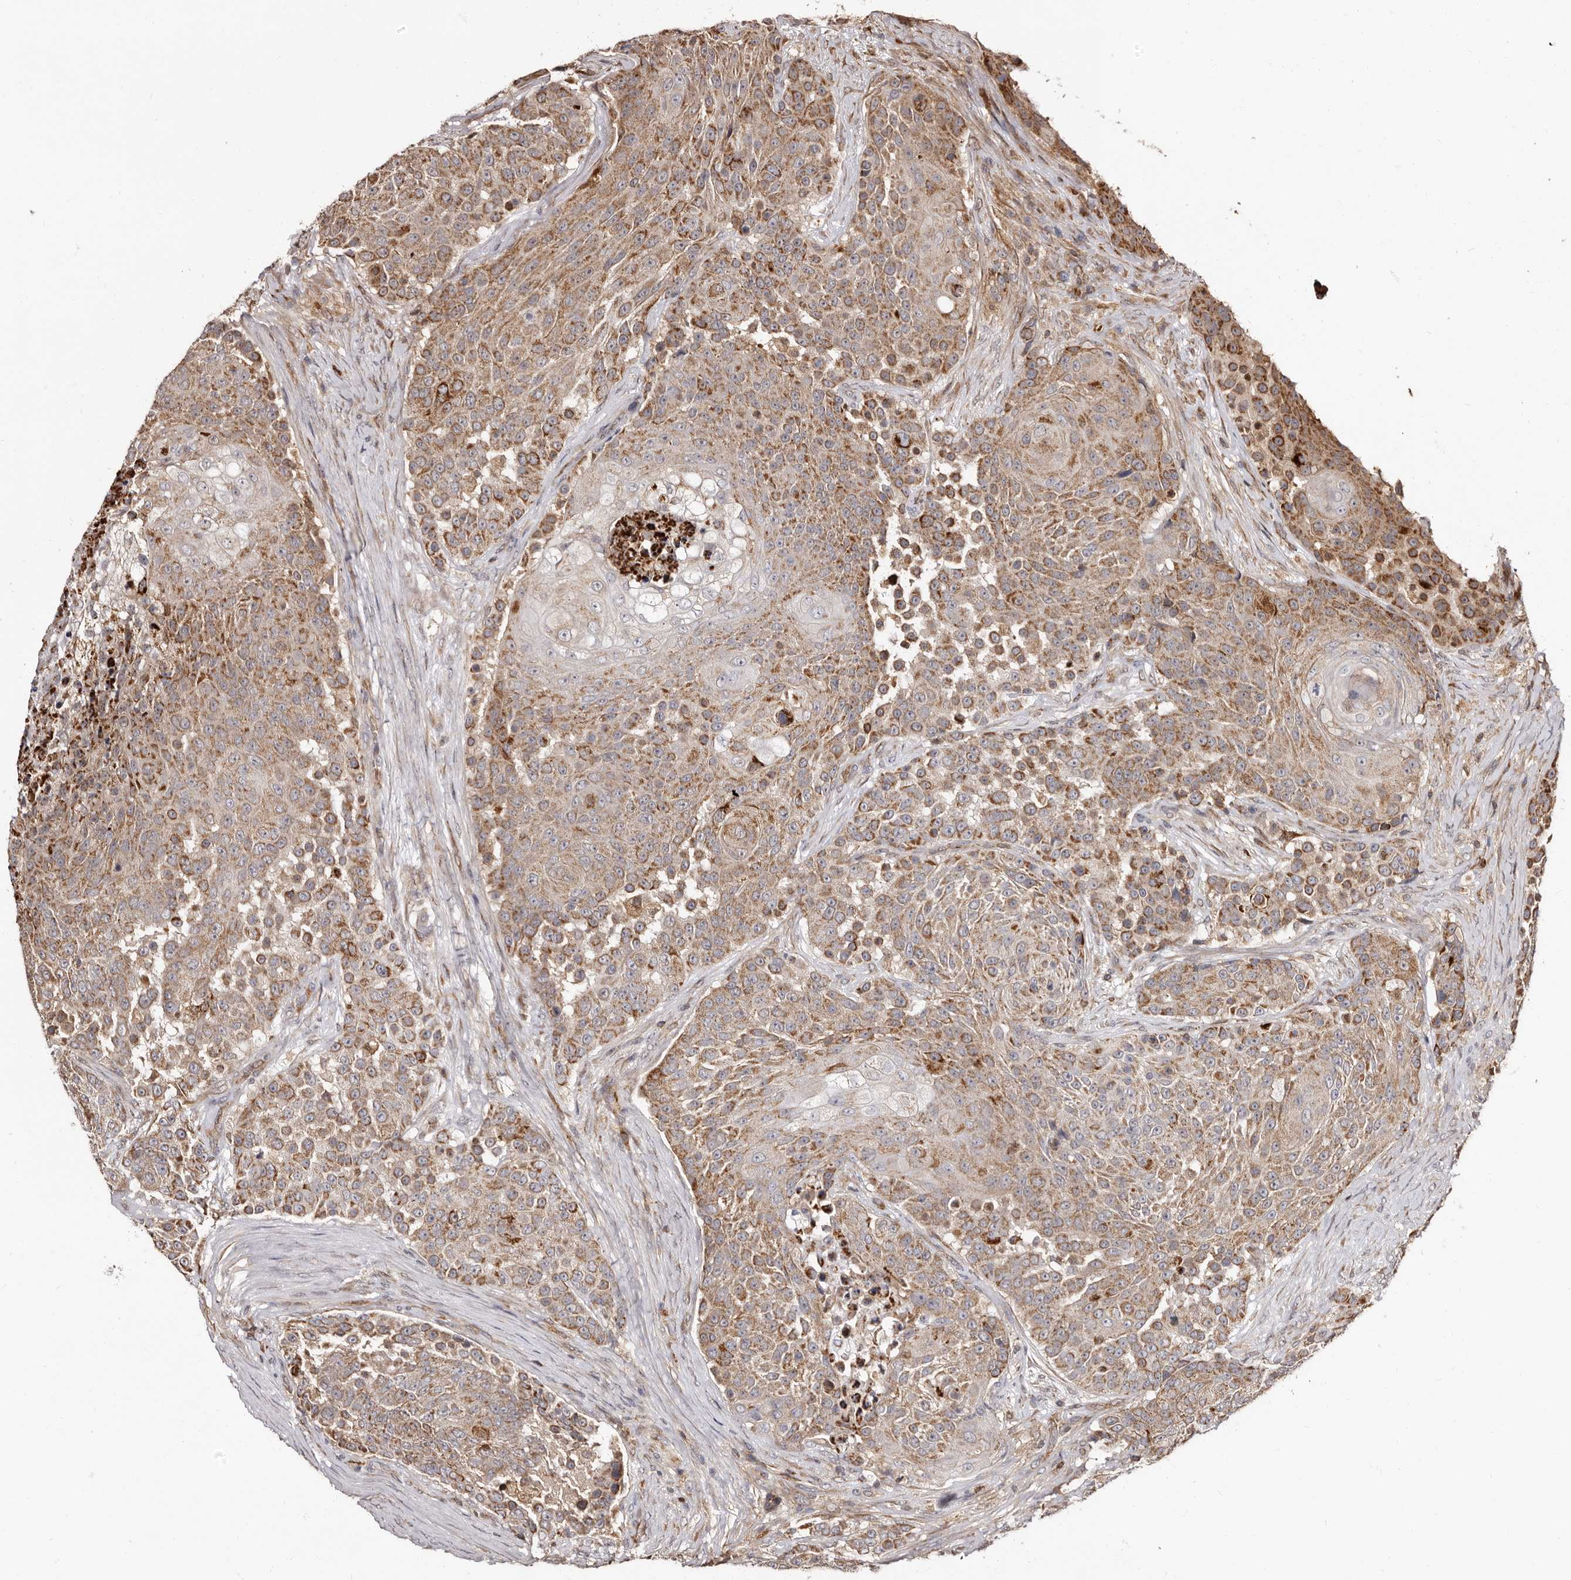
{"staining": {"intensity": "moderate", "quantity": ">75%", "location": "cytoplasmic/membranous"}, "tissue": "urothelial cancer", "cell_type": "Tumor cells", "image_type": "cancer", "snomed": [{"axis": "morphology", "description": "Urothelial carcinoma, High grade"}, {"axis": "topography", "description": "Urinary bladder"}], "caption": "Protein expression analysis of urothelial carcinoma (high-grade) exhibits moderate cytoplasmic/membranous expression in approximately >75% of tumor cells.", "gene": "BAX", "patient": {"sex": "female", "age": 63}}